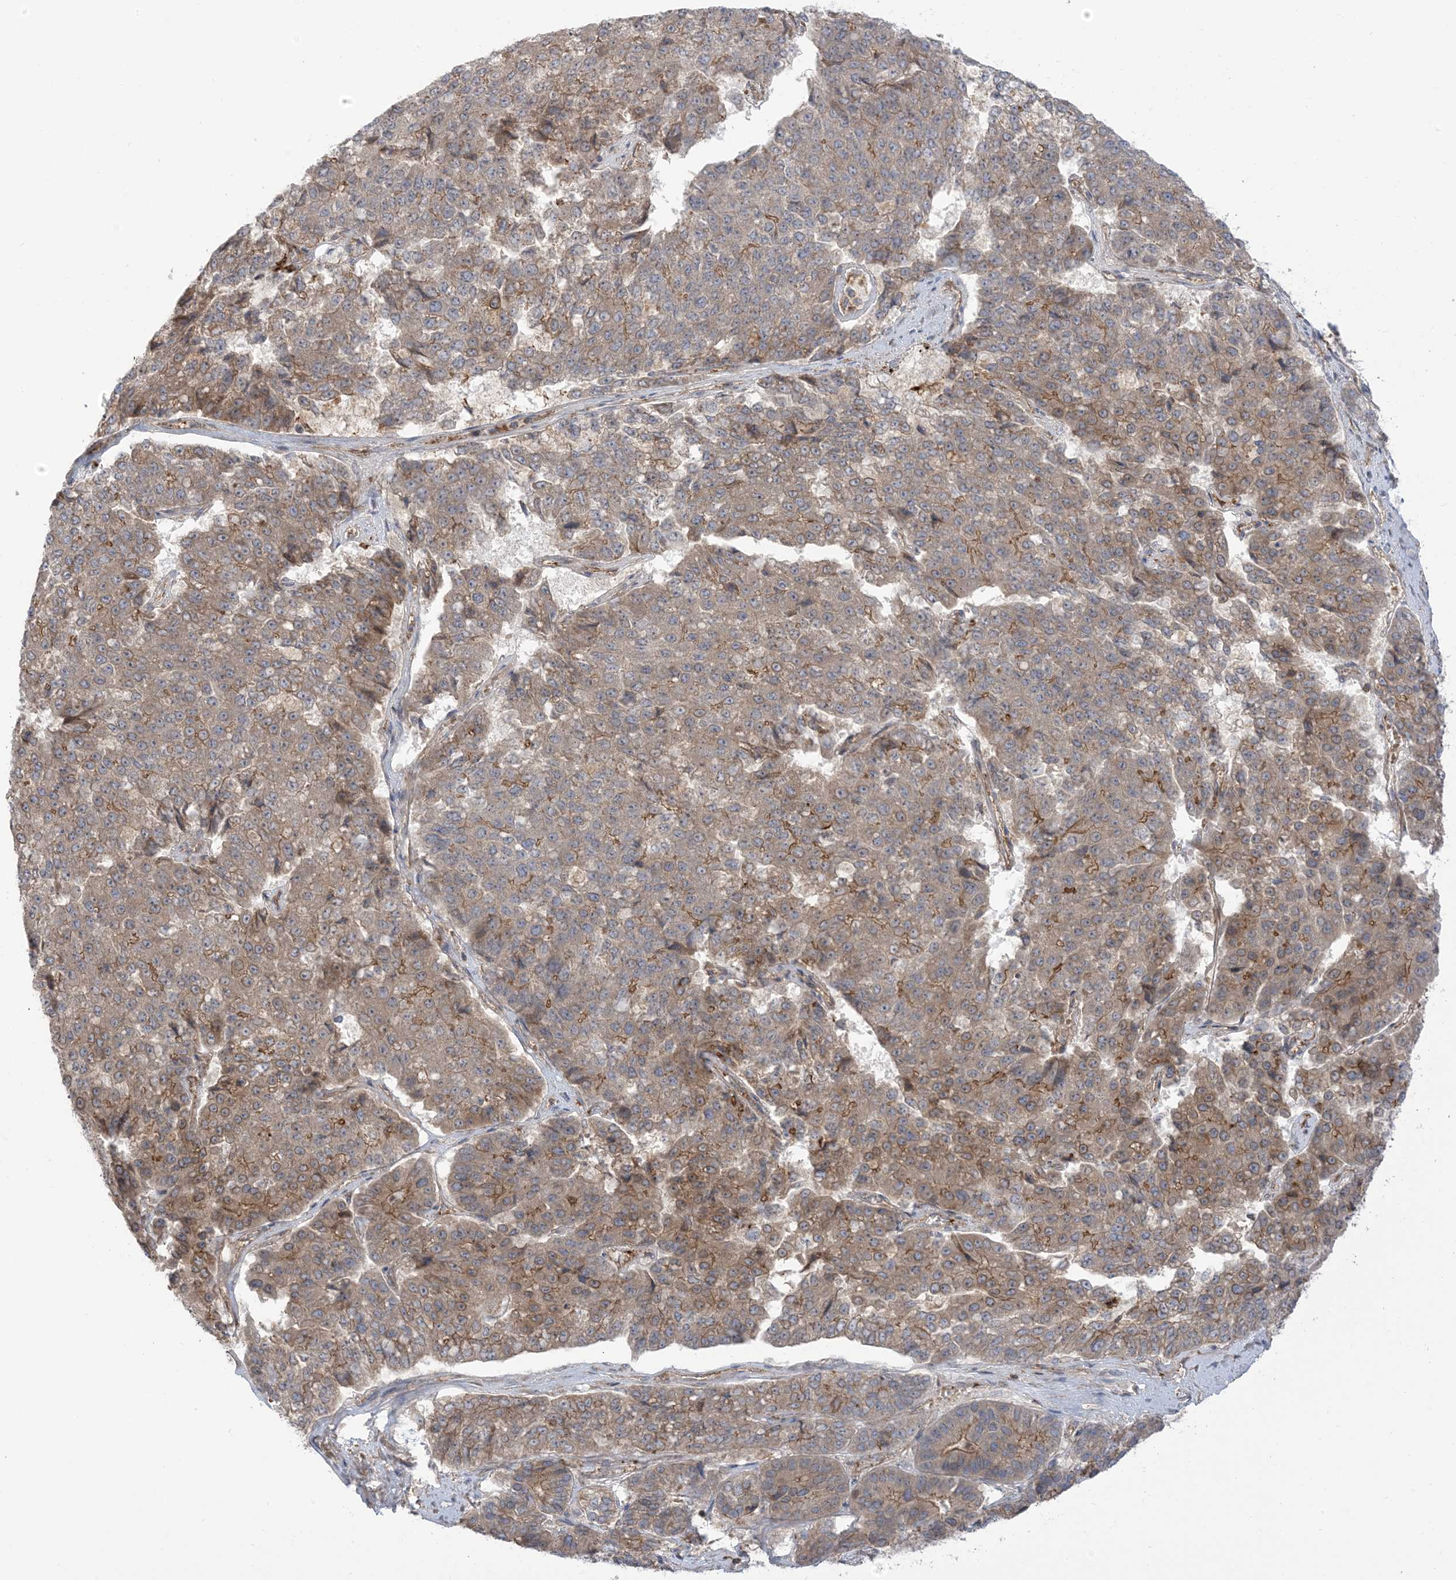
{"staining": {"intensity": "moderate", "quantity": "25%-75%", "location": "cytoplasmic/membranous"}, "tissue": "pancreatic cancer", "cell_type": "Tumor cells", "image_type": "cancer", "snomed": [{"axis": "morphology", "description": "Adenocarcinoma, NOS"}, {"axis": "topography", "description": "Pancreas"}], "caption": "Immunohistochemical staining of adenocarcinoma (pancreatic) reveals medium levels of moderate cytoplasmic/membranous expression in about 25%-75% of tumor cells.", "gene": "ICMT", "patient": {"sex": "male", "age": 50}}